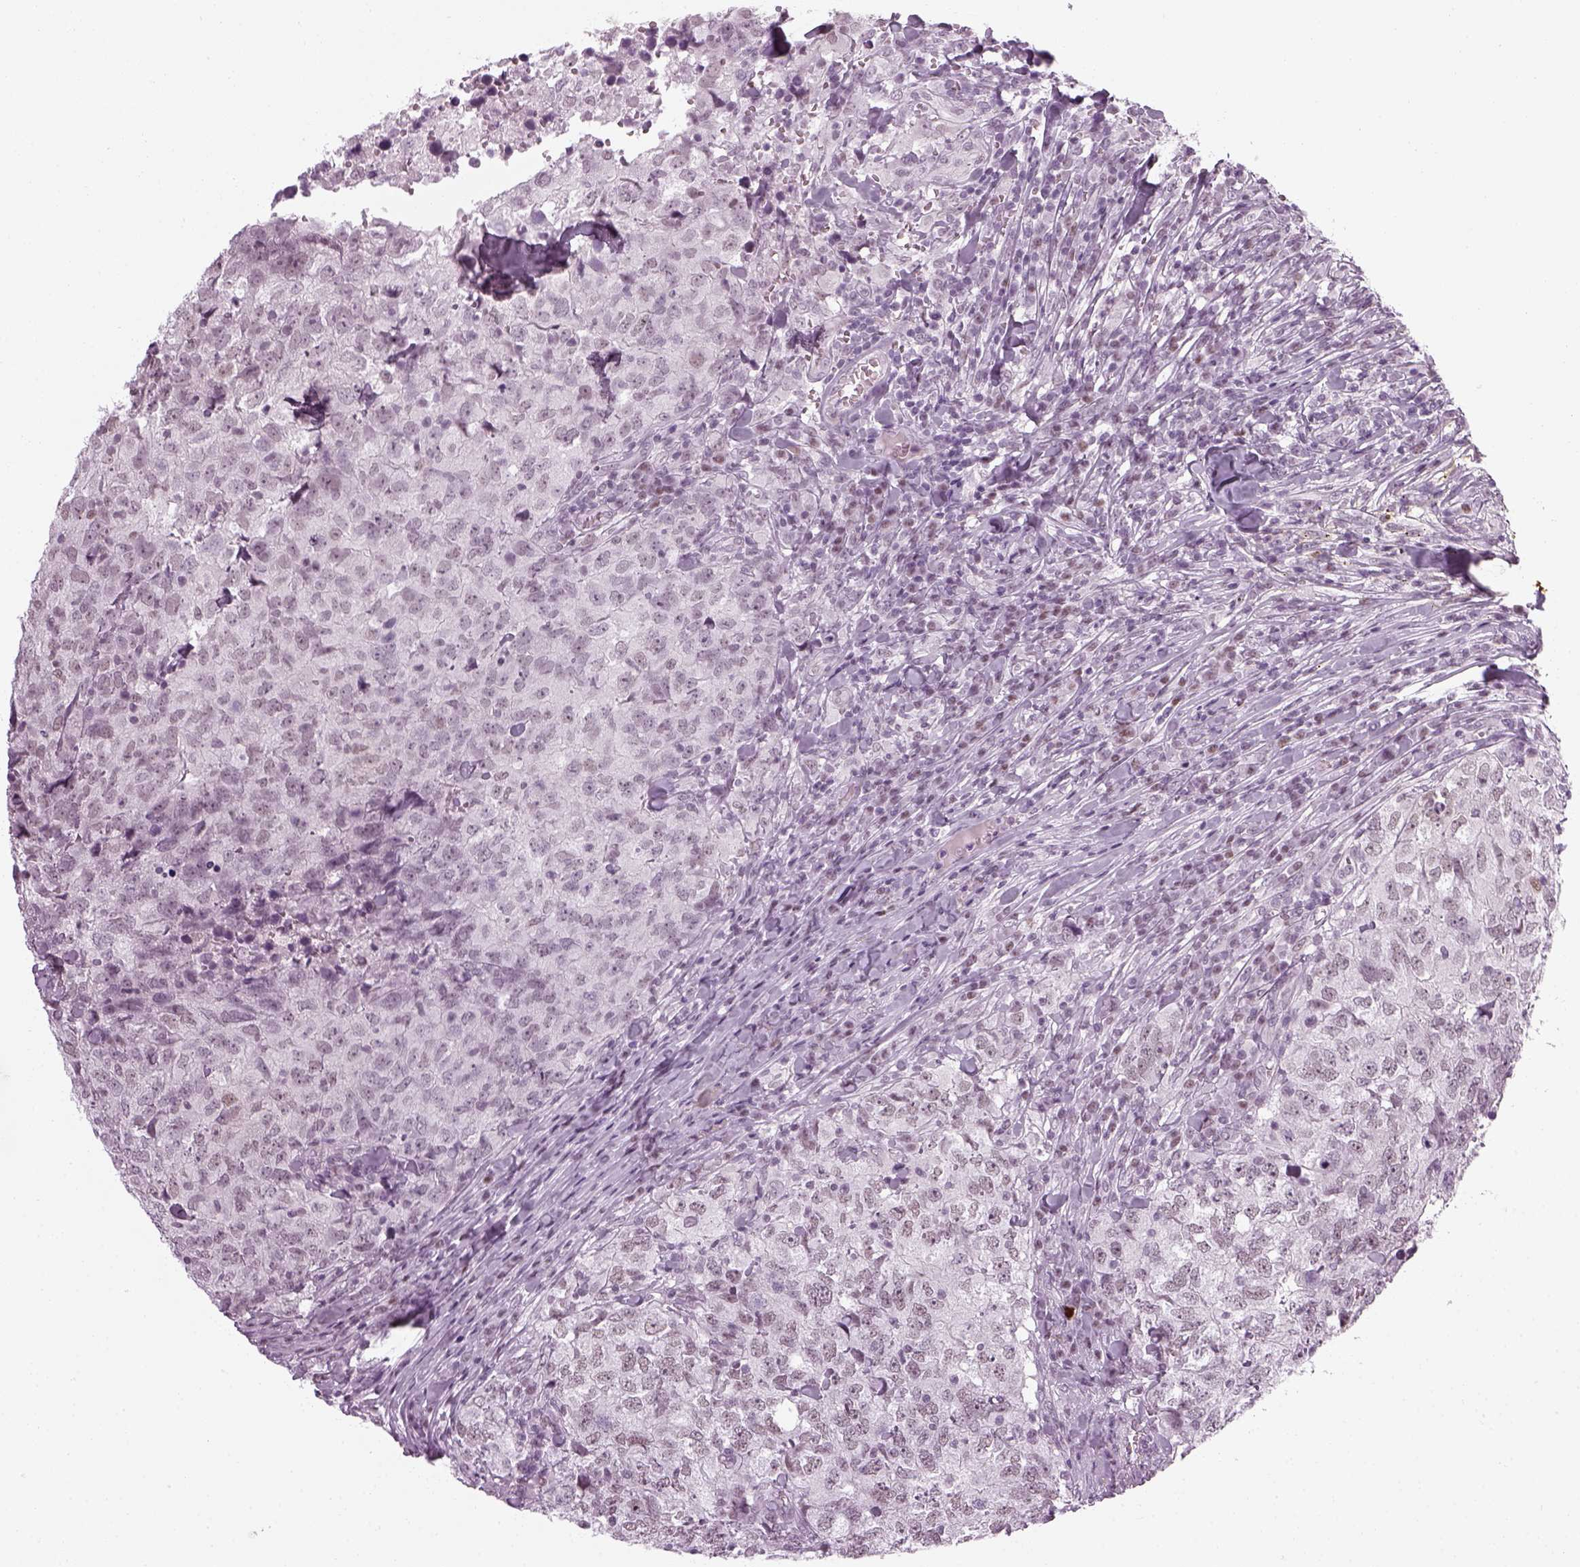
{"staining": {"intensity": "negative", "quantity": "none", "location": "none"}, "tissue": "breast cancer", "cell_type": "Tumor cells", "image_type": "cancer", "snomed": [{"axis": "morphology", "description": "Duct carcinoma"}, {"axis": "topography", "description": "Breast"}], "caption": "Immunohistochemical staining of invasive ductal carcinoma (breast) displays no significant staining in tumor cells.", "gene": "KCNG2", "patient": {"sex": "female", "age": 30}}